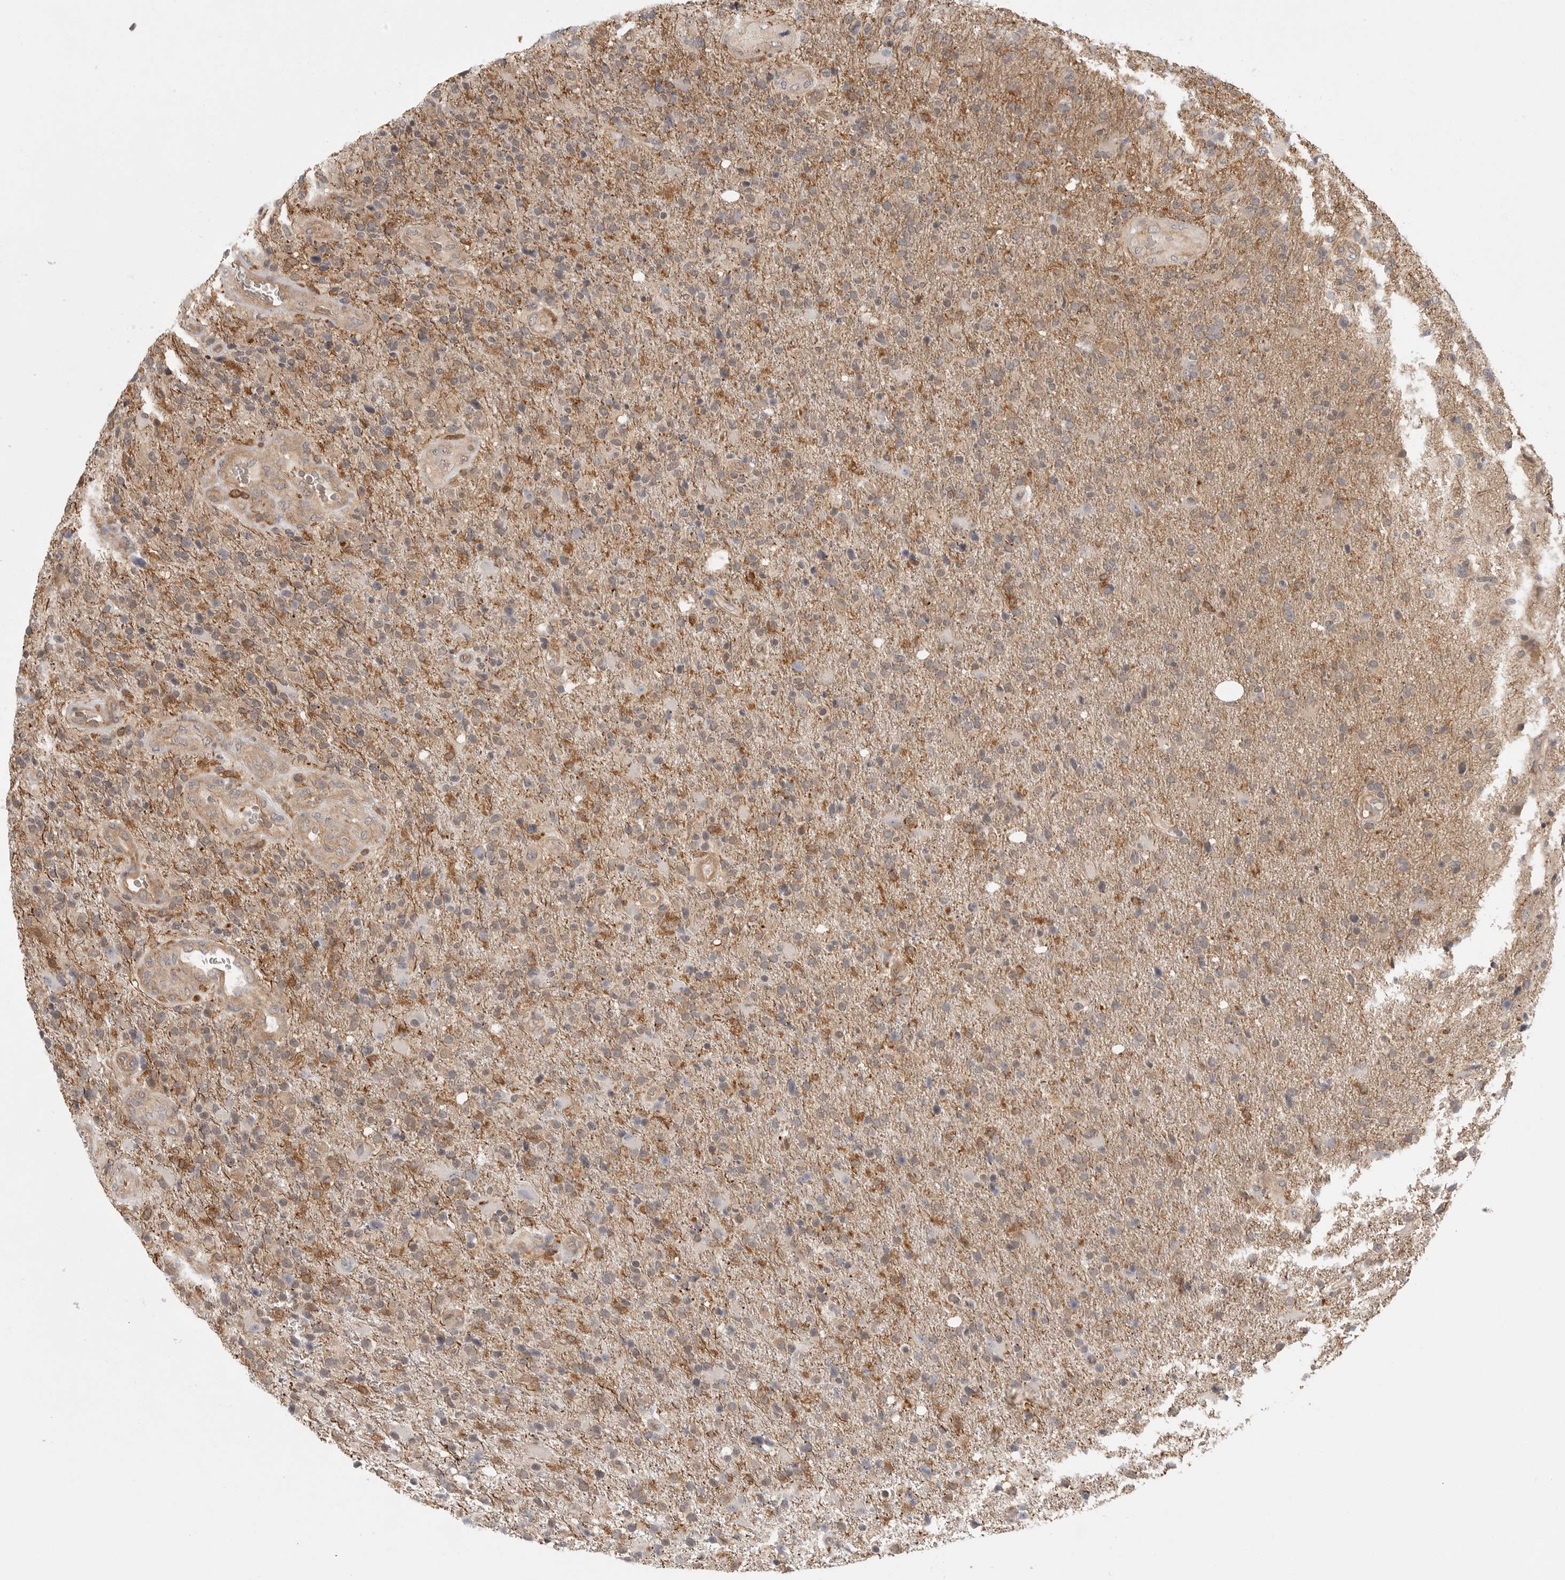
{"staining": {"intensity": "weak", "quantity": ">75%", "location": "cytoplasmic/membranous"}, "tissue": "glioma", "cell_type": "Tumor cells", "image_type": "cancer", "snomed": [{"axis": "morphology", "description": "Glioma, malignant, High grade"}, {"axis": "topography", "description": "Brain"}], "caption": "IHC histopathology image of neoplastic tissue: malignant glioma (high-grade) stained using immunohistochemistry demonstrates low levels of weak protein expression localized specifically in the cytoplasmic/membranous of tumor cells, appearing as a cytoplasmic/membranous brown color.", "gene": "DBNL", "patient": {"sex": "male", "age": 72}}